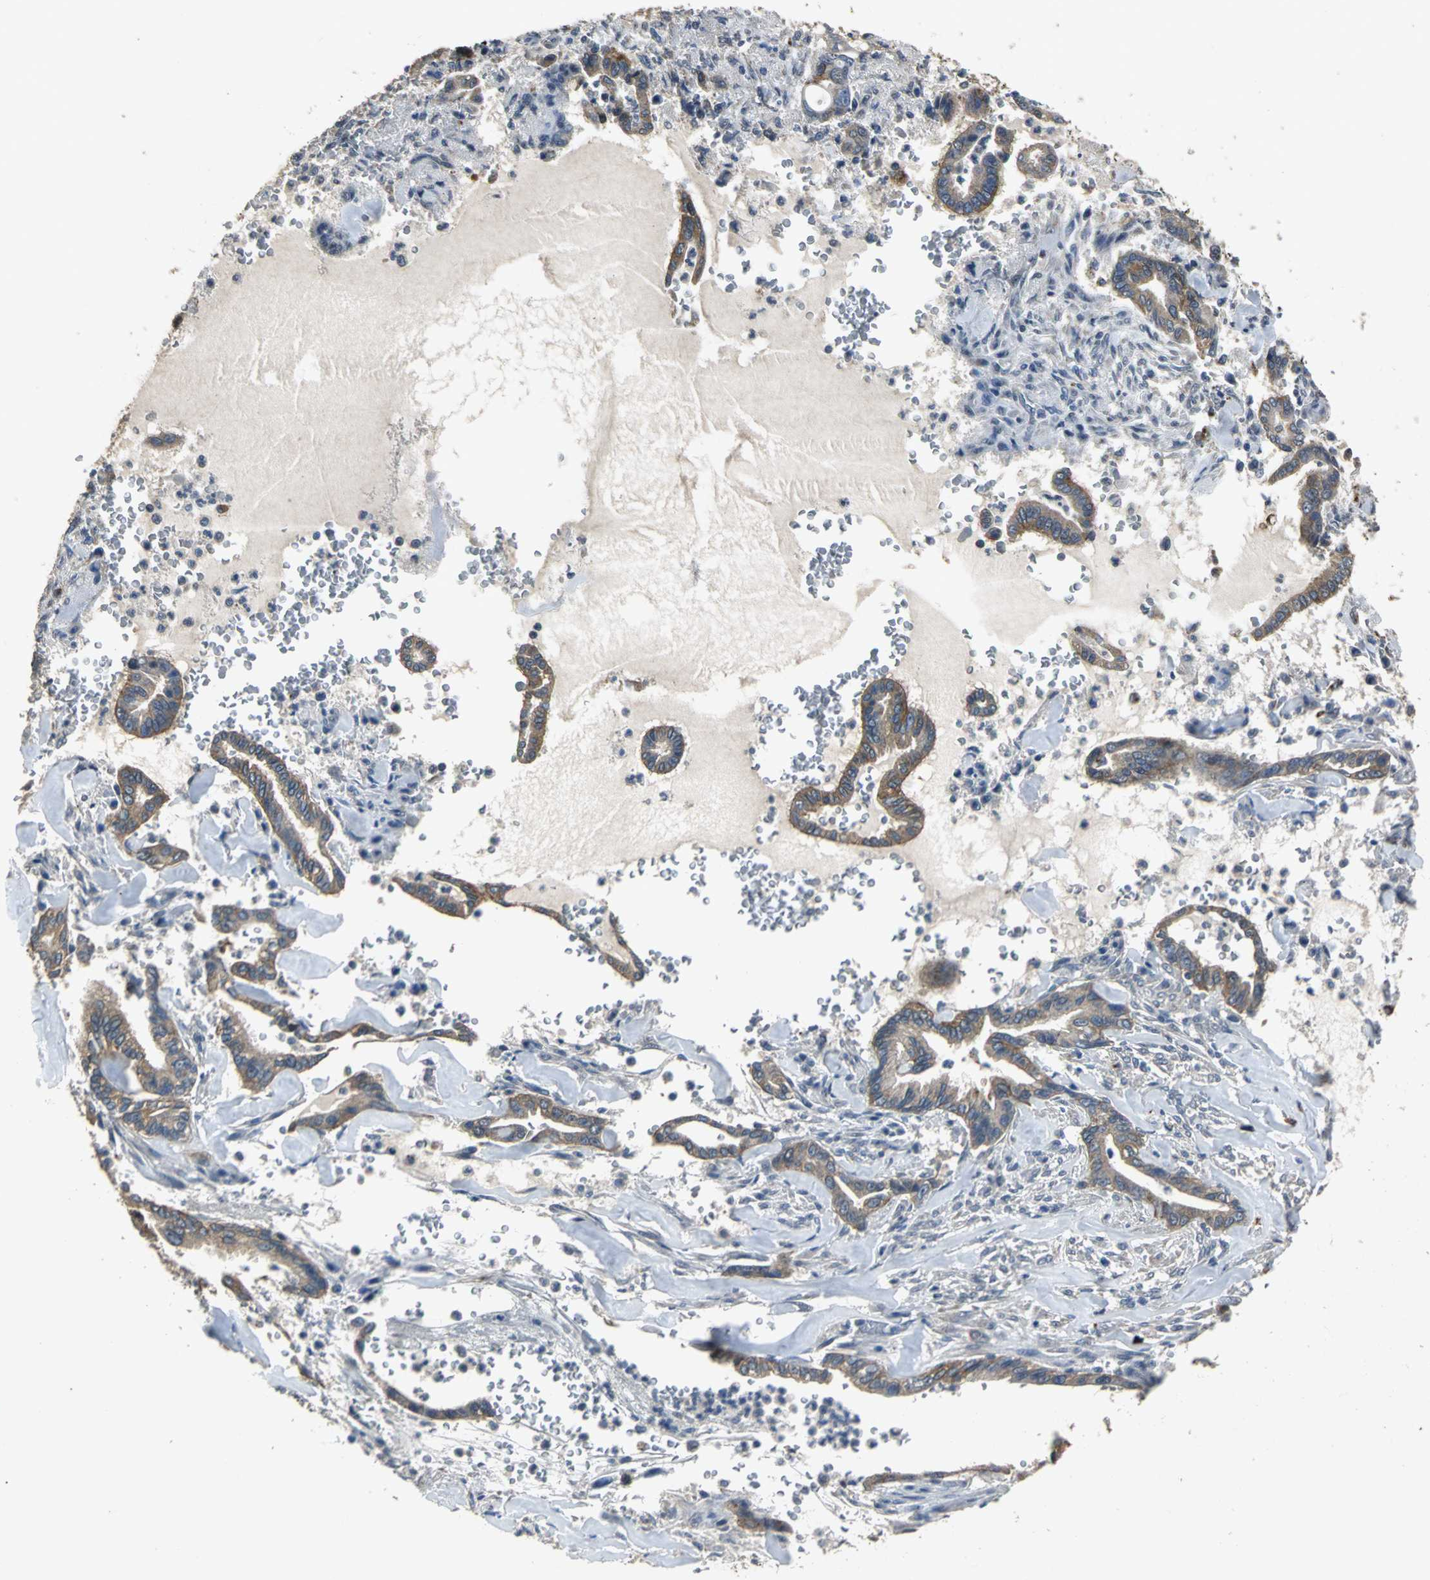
{"staining": {"intensity": "weak", "quantity": ">75%", "location": "cytoplasmic/membranous"}, "tissue": "liver cancer", "cell_type": "Tumor cells", "image_type": "cancer", "snomed": [{"axis": "morphology", "description": "Cholangiocarcinoma"}, {"axis": "topography", "description": "Liver"}], "caption": "A micrograph of human cholangiocarcinoma (liver) stained for a protein reveals weak cytoplasmic/membranous brown staining in tumor cells.", "gene": "OCLN", "patient": {"sex": "female", "age": 67}}